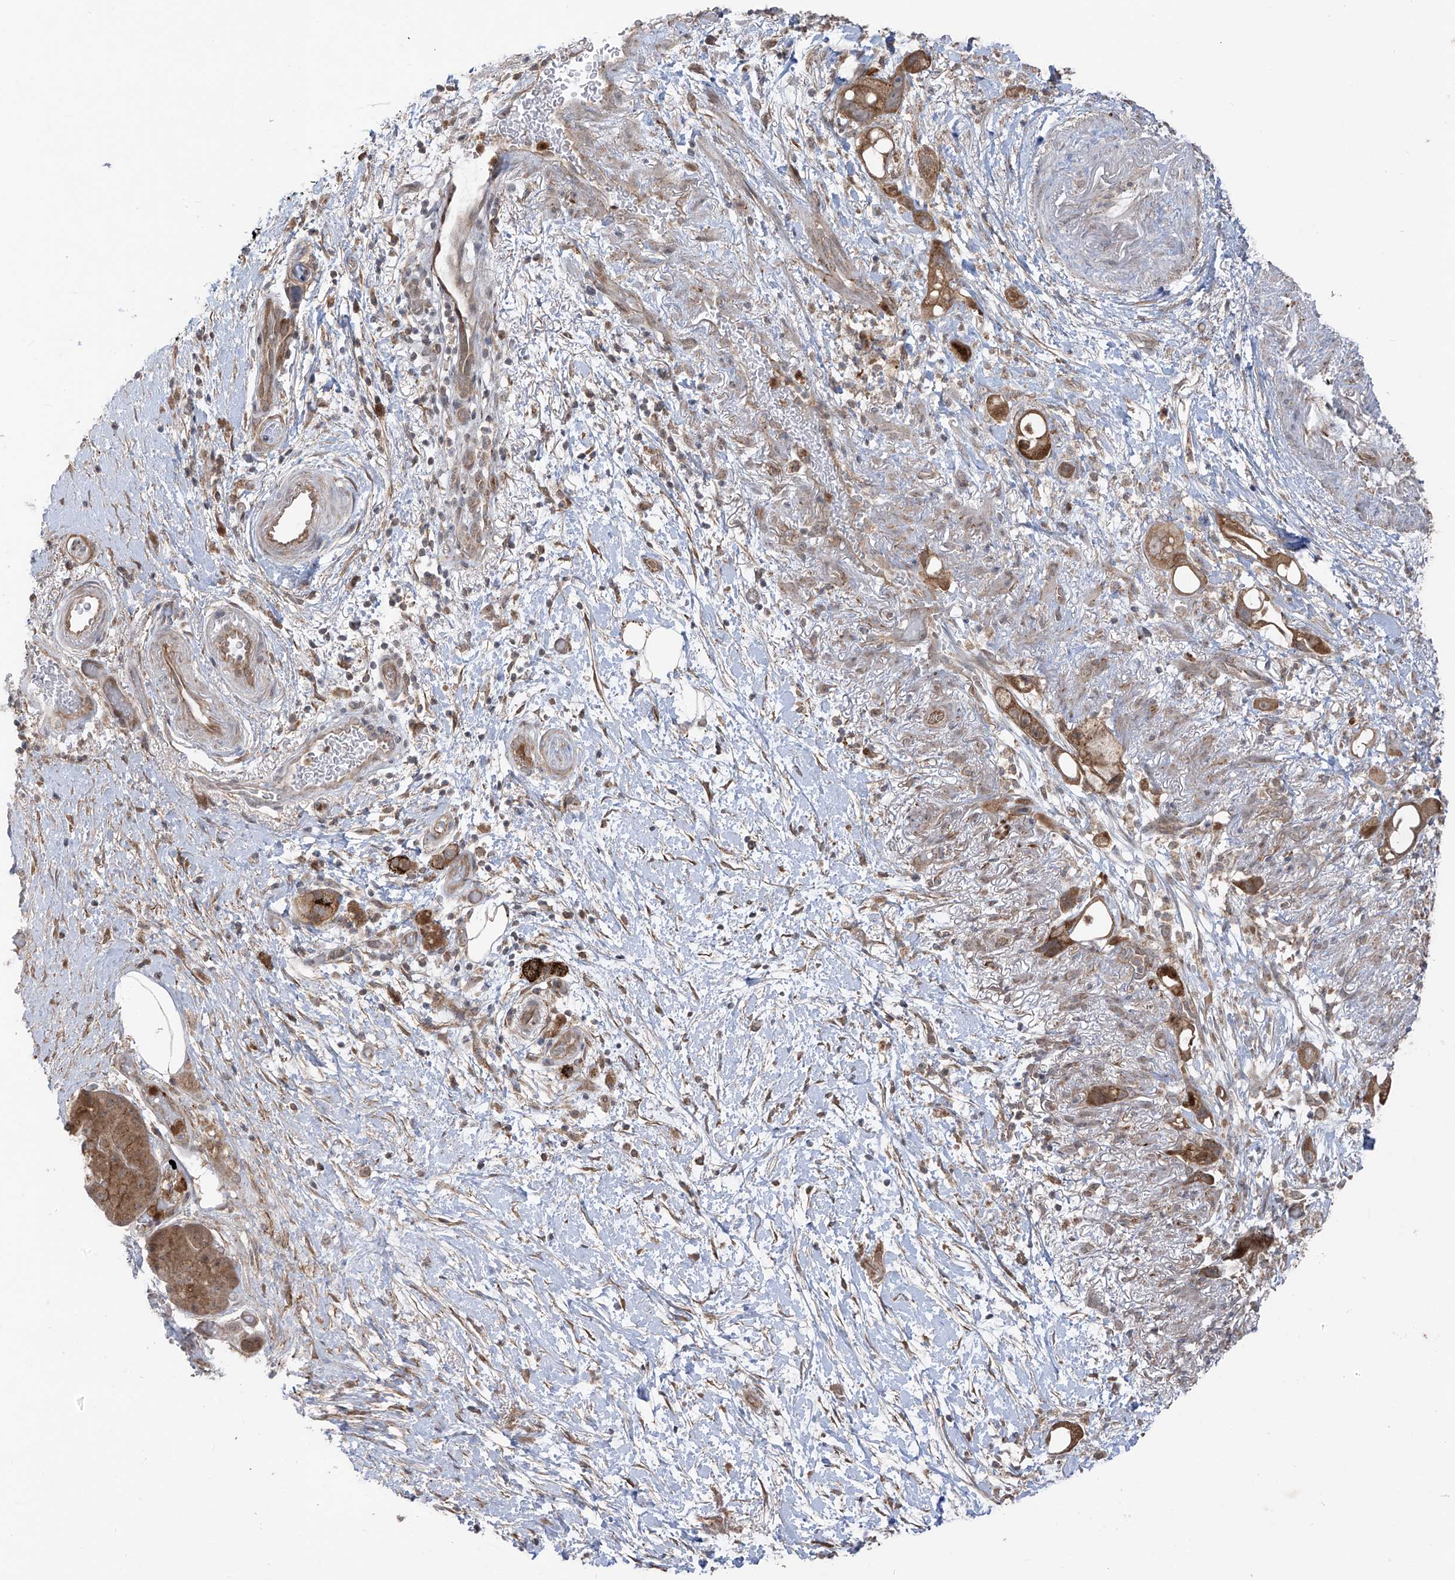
{"staining": {"intensity": "moderate", "quantity": ">75%", "location": "cytoplasmic/membranous"}, "tissue": "pancreatic cancer", "cell_type": "Tumor cells", "image_type": "cancer", "snomed": [{"axis": "morphology", "description": "Normal tissue, NOS"}, {"axis": "morphology", "description": "Adenocarcinoma, NOS"}, {"axis": "topography", "description": "Pancreas"}], "caption": "This is an image of immunohistochemistry (IHC) staining of pancreatic adenocarcinoma, which shows moderate expression in the cytoplasmic/membranous of tumor cells.", "gene": "PDE11A", "patient": {"sex": "female", "age": 68}}